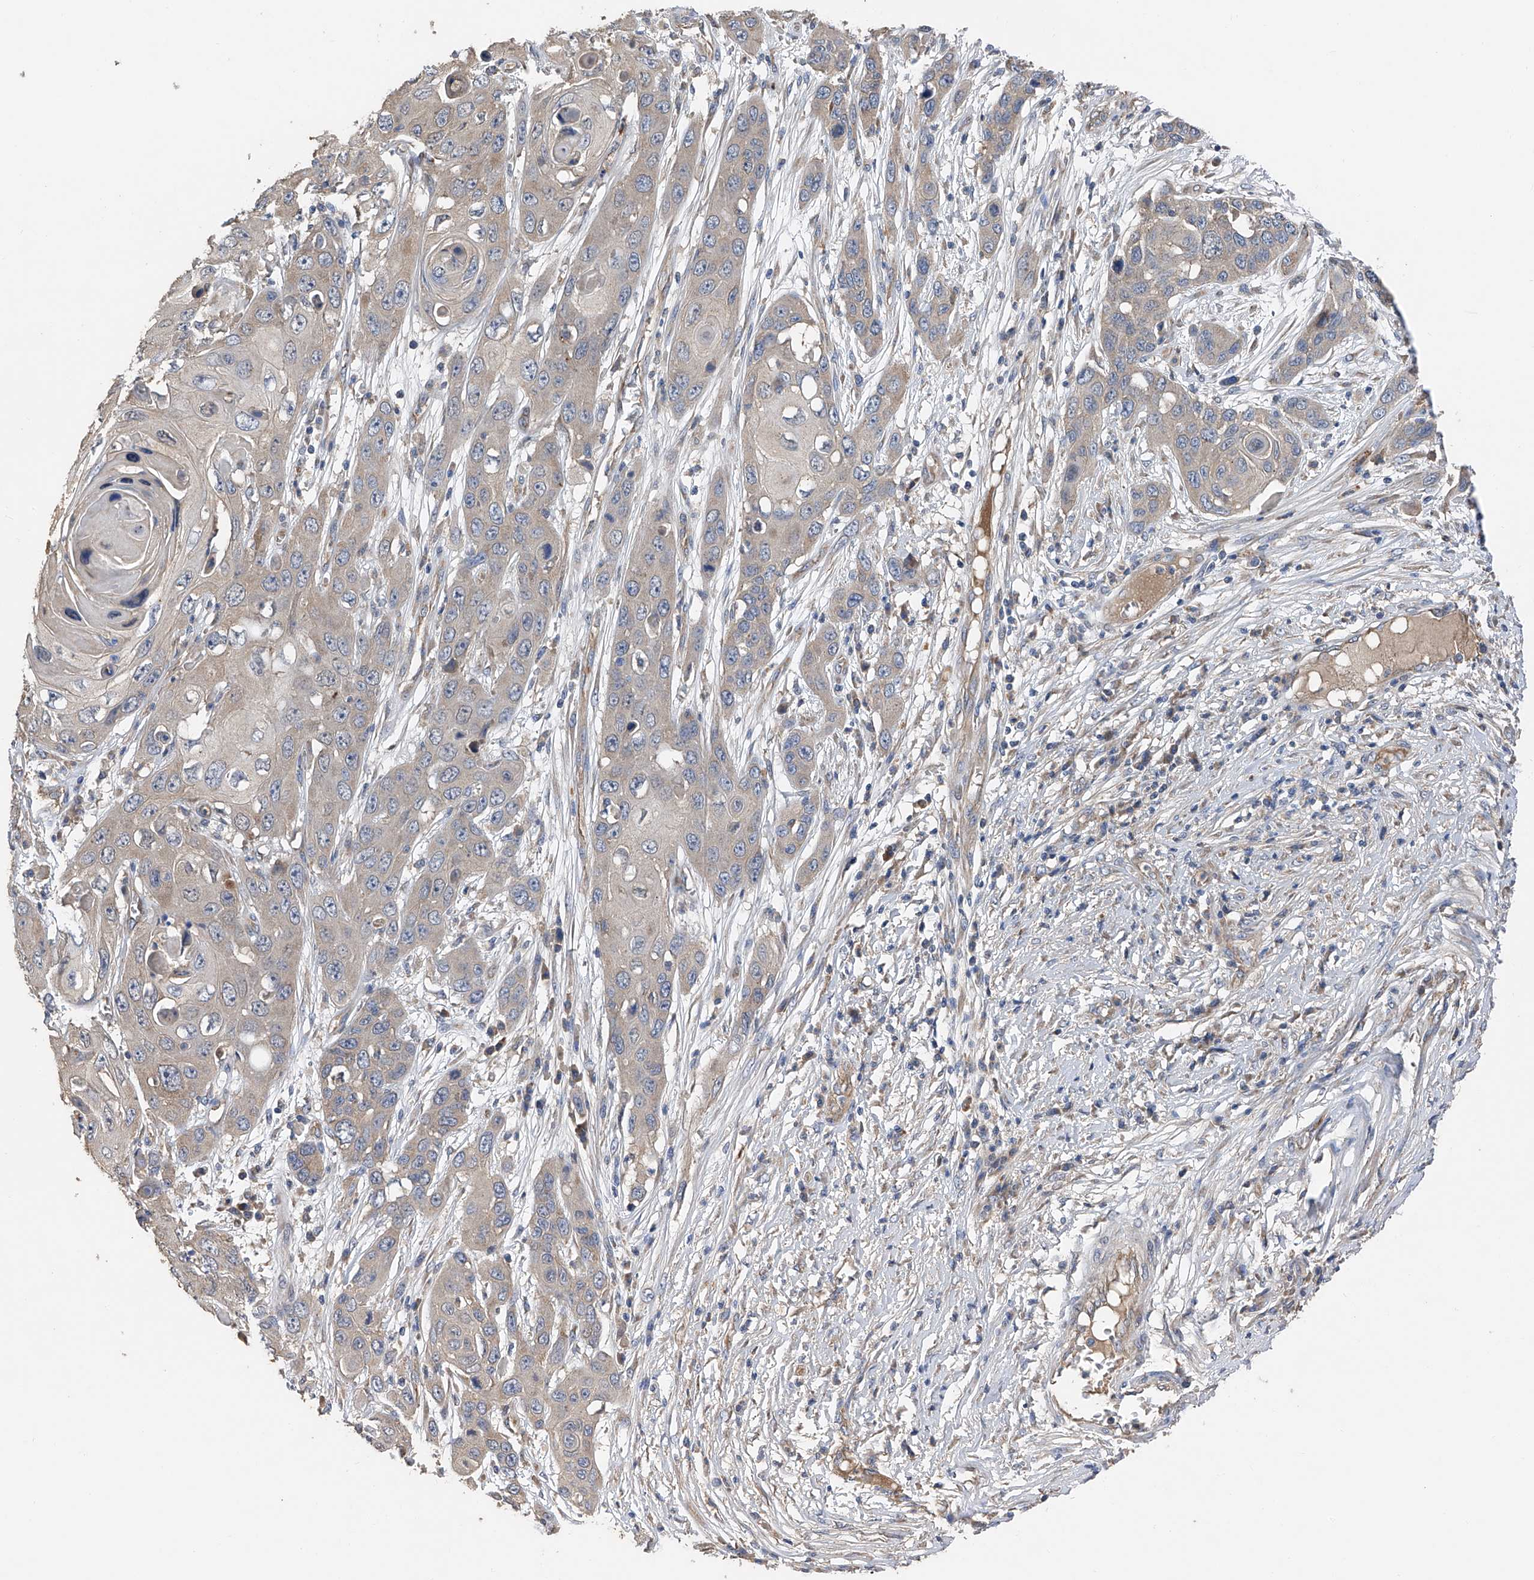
{"staining": {"intensity": "moderate", "quantity": "<25%", "location": "cytoplasmic/membranous"}, "tissue": "skin cancer", "cell_type": "Tumor cells", "image_type": "cancer", "snomed": [{"axis": "morphology", "description": "Squamous cell carcinoma, NOS"}, {"axis": "topography", "description": "Skin"}], "caption": "A photomicrograph of human skin cancer (squamous cell carcinoma) stained for a protein shows moderate cytoplasmic/membranous brown staining in tumor cells.", "gene": "PTK2", "patient": {"sex": "male", "age": 55}}